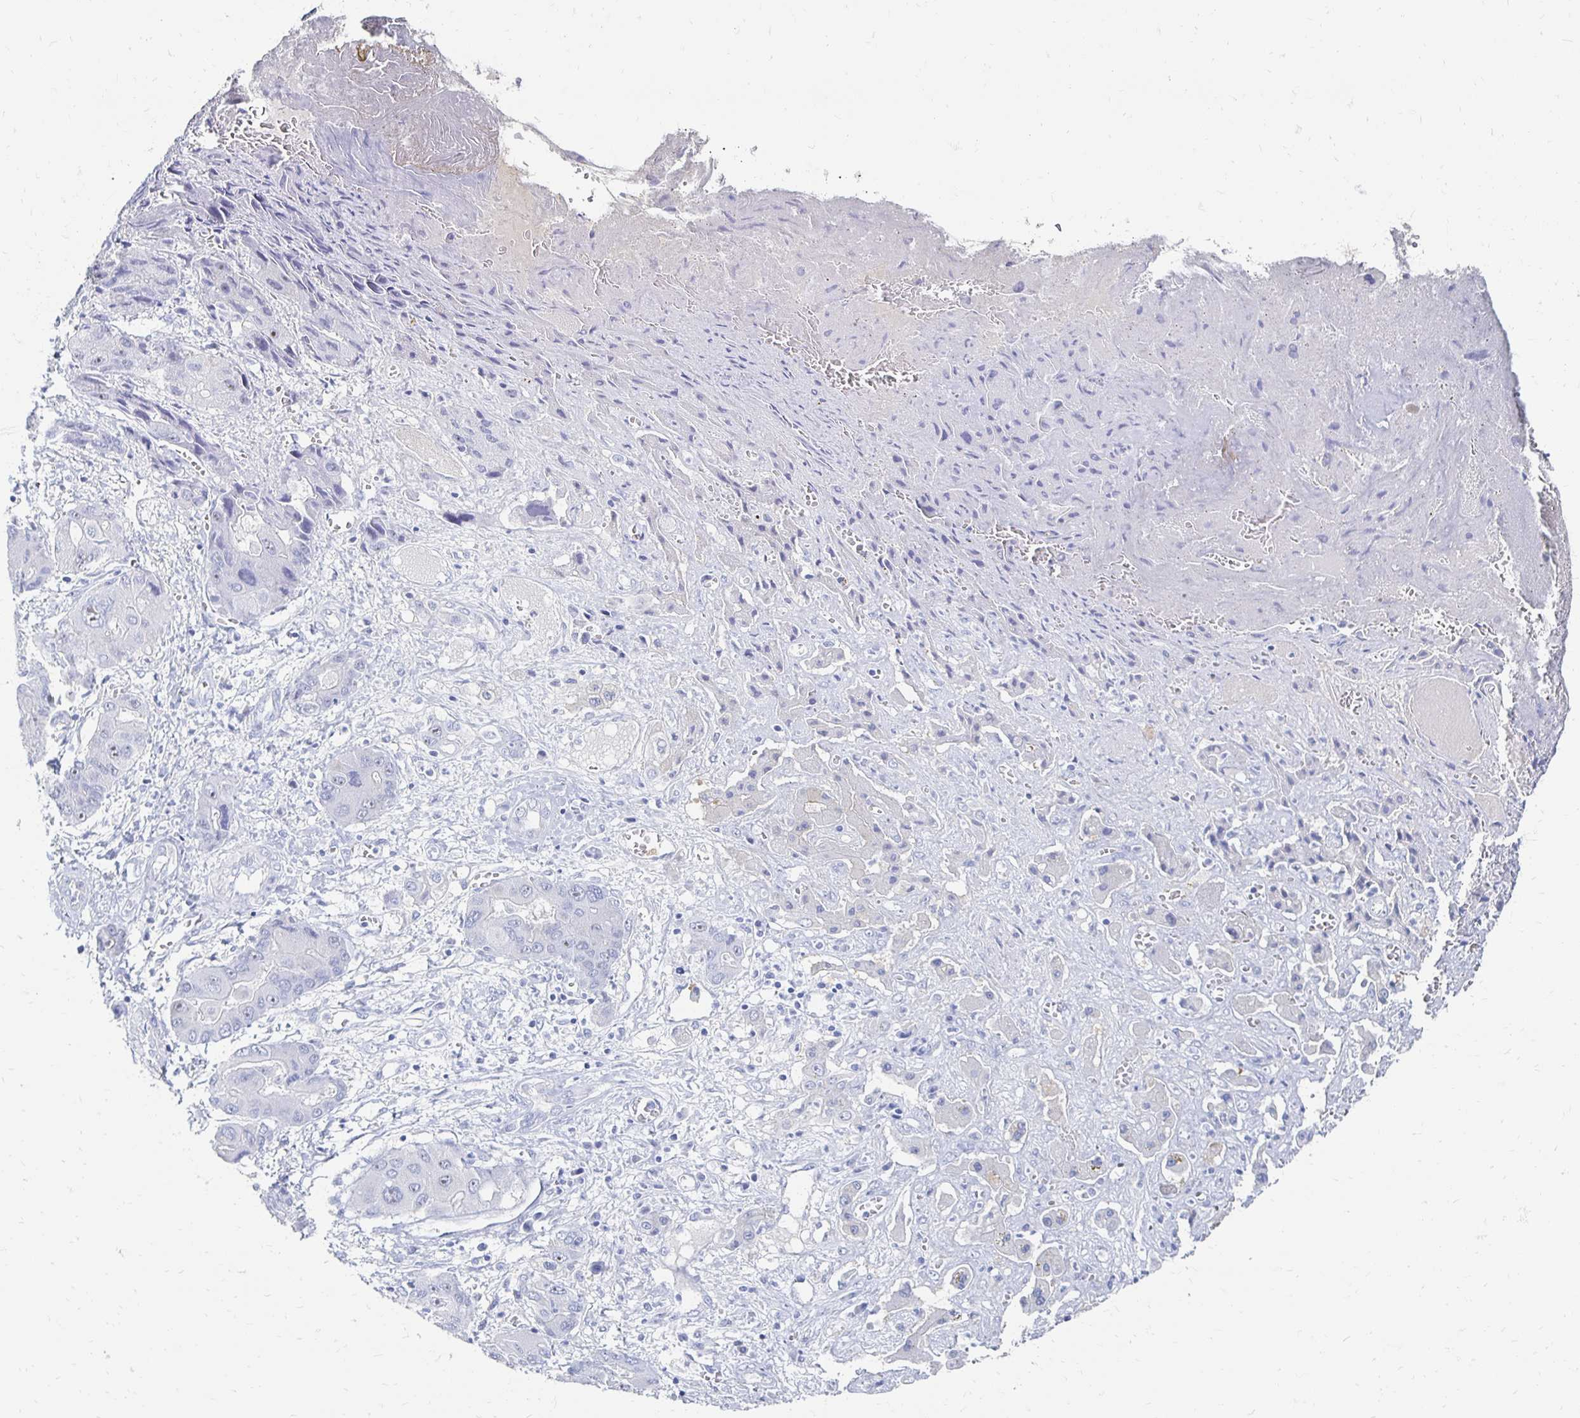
{"staining": {"intensity": "negative", "quantity": "none", "location": "none"}, "tissue": "liver cancer", "cell_type": "Tumor cells", "image_type": "cancer", "snomed": [{"axis": "morphology", "description": "Cholangiocarcinoma"}, {"axis": "topography", "description": "Liver"}], "caption": "Immunohistochemistry (IHC) histopathology image of neoplastic tissue: human liver cholangiocarcinoma stained with DAB demonstrates no significant protein staining in tumor cells.", "gene": "CST6", "patient": {"sex": "male", "age": 67}}